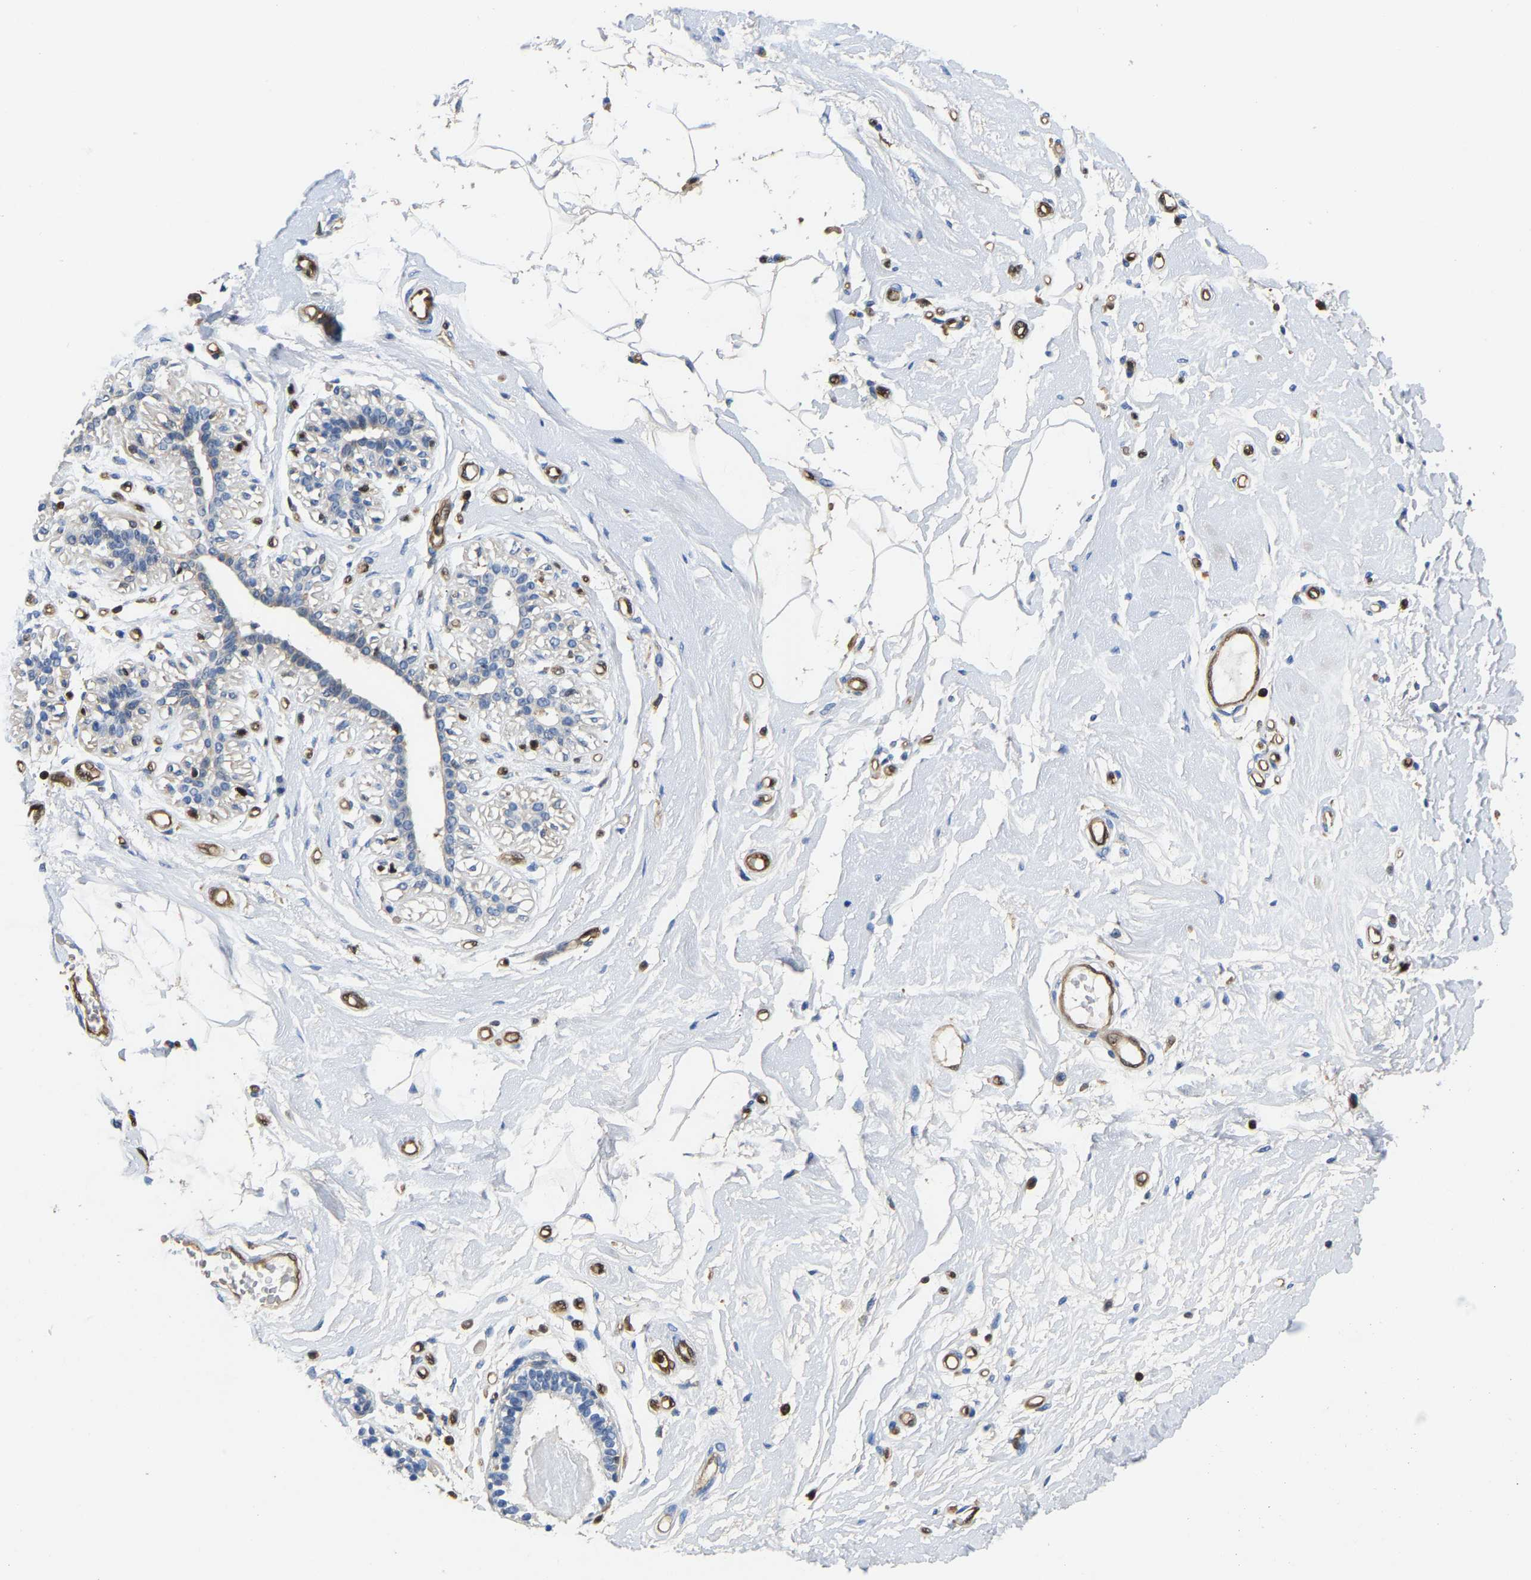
{"staining": {"intensity": "negative", "quantity": "none", "location": "none"}, "tissue": "breast", "cell_type": "Adipocytes", "image_type": "normal", "snomed": [{"axis": "morphology", "description": "Normal tissue, NOS"}, {"axis": "morphology", "description": "Lobular carcinoma"}, {"axis": "topography", "description": "Breast"}], "caption": "Breast was stained to show a protein in brown. There is no significant staining in adipocytes. Brightfield microscopy of immunohistochemistry stained with DAB (3,3'-diaminobenzidine) (brown) and hematoxylin (blue), captured at high magnification.", "gene": "GIMAP7", "patient": {"sex": "female", "age": 59}}